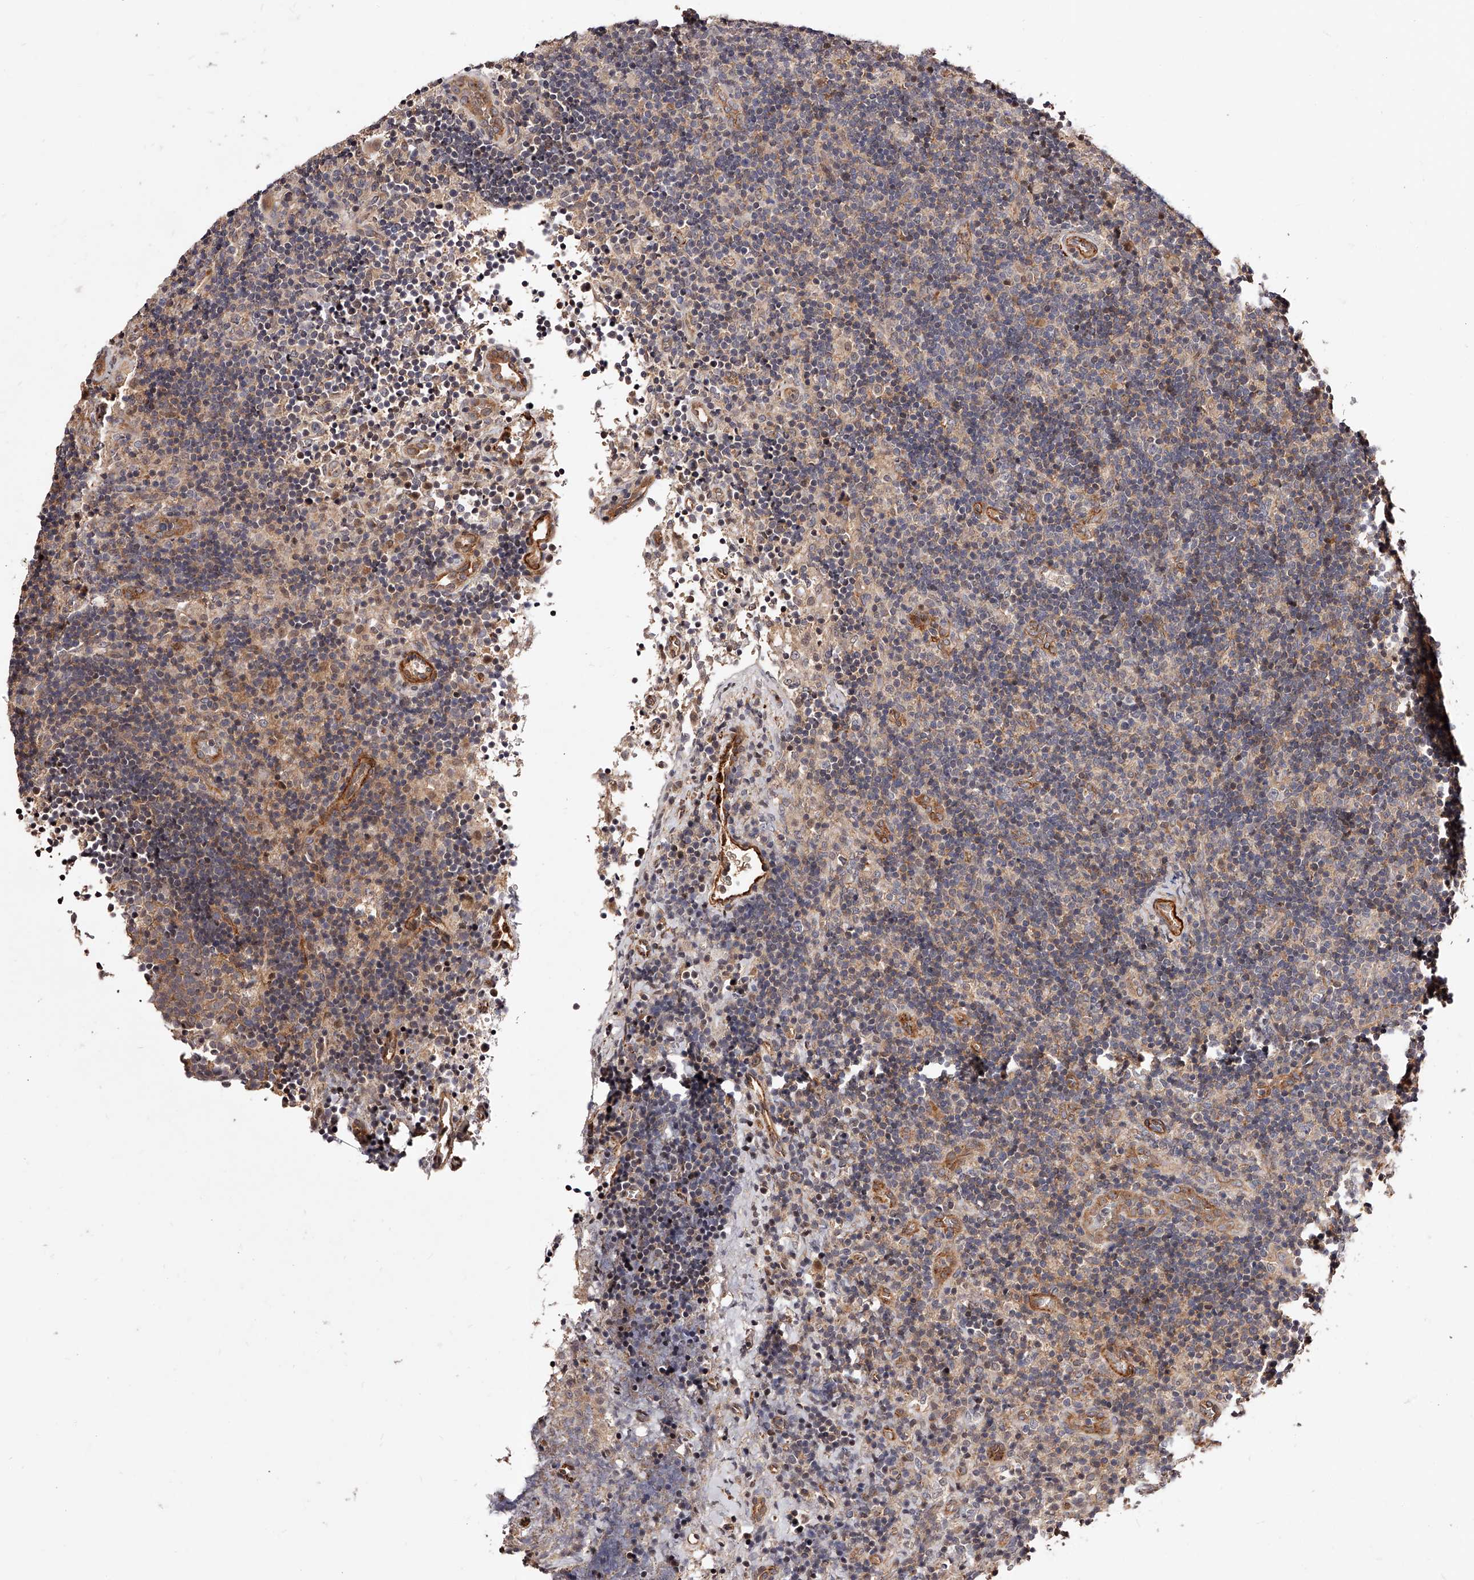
{"staining": {"intensity": "moderate", "quantity": "25%-75%", "location": "nuclear"}, "tissue": "lymph node", "cell_type": "Germinal center cells", "image_type": "normal", "snomed": [{"axis": "morphology", "description": "Normal tissue, NOS"}, {"axis": "topography", "description": "Lymph node"}], "caption": "Lymph node stained for a protein (brown) reveals moderate nuclear positive staining in approximately 25%-75% of germinal center cells.", "gene": "CUL7", "patient": {"sex": "female", "age": 22}}